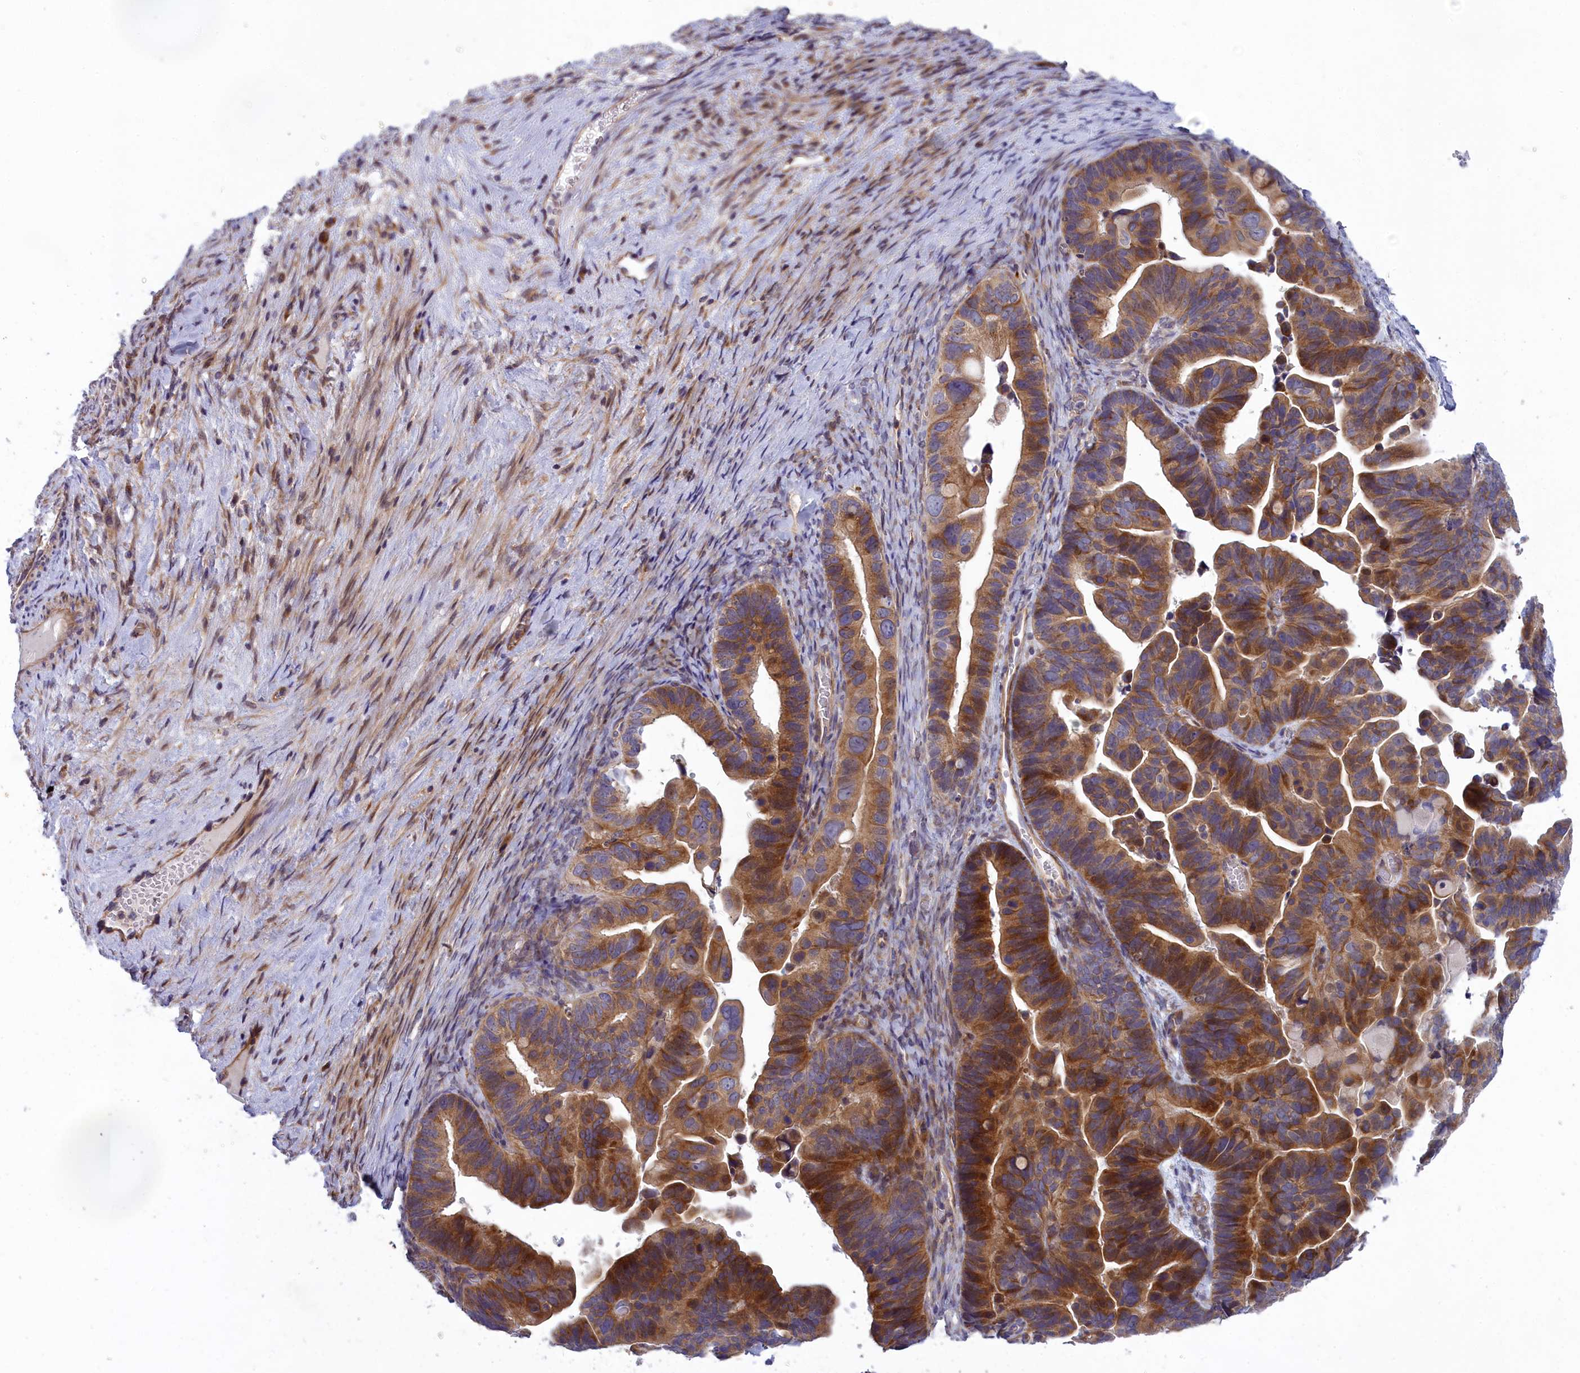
{"staining": {"intensity": "moderate", "quantity": ">75%", "location": "cytoplasmic/membranous"}, "tissue": "ovarian cancer", "cell_type": "Tumor cells", "image_type": "cancer", "snomed": [{"axis": "morphology", "description": "Cystadenocarcinoma, serous, NOS"}, {"axis": "topography", "description": "Ovary"}], "caption": "This is an image of immunohistochemistry (IHC) staining of ovarian cancer (serous cystadenocarcinoma), which shows moderate expression in the cytoplasmic/membranous of tumor cells.", "gene": "BLTP2", "patient": {"sex": "female", "age": 56}}